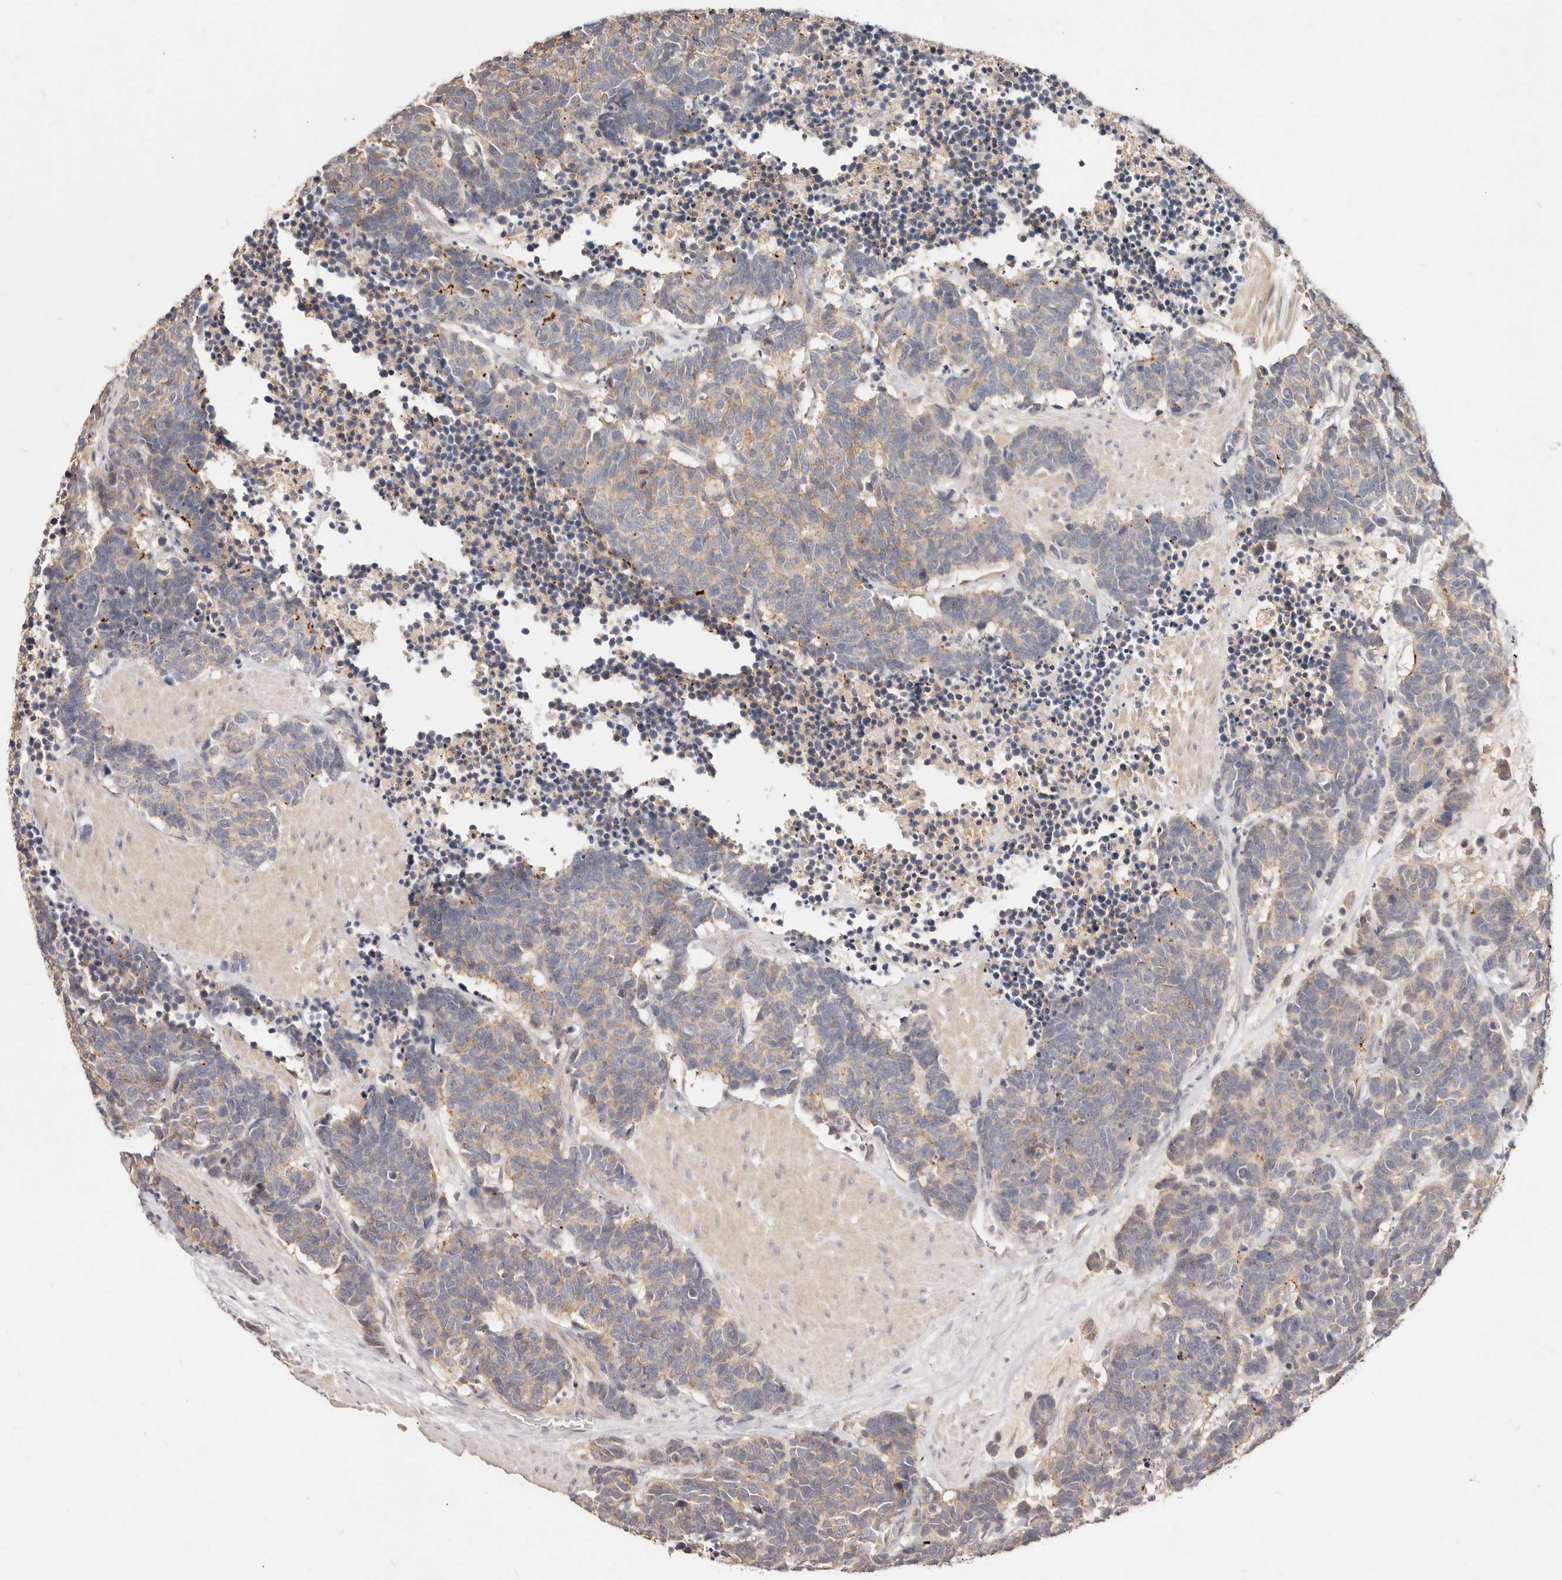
{"staining": {"intensity": "weak", "quantity": "25%-75%", "location": "cytoplasmic/membranous"}, "tissue": "carcinoid", "cell_type": "Tumor cells", "image_type": "cancer", "snomed": [{"axis": "morphology", "description": "Carcinoma, NOS"}, {"axis": "morphology", "description": "Carcinoid, malignant, NOS"}, {"axis": "topography", "description": "Urinary bladder"}], "caption": "Carcinoma stained with immunohistochemistry displays weak cytoplasmic/membranous expression in about 25%-75% of tumor cells. Immunohistochemistry stains the protein of interest in brown and the nuclei are stained blue.", "gene": "CXADR", "patient": {"sex": "male", "age": 57}}